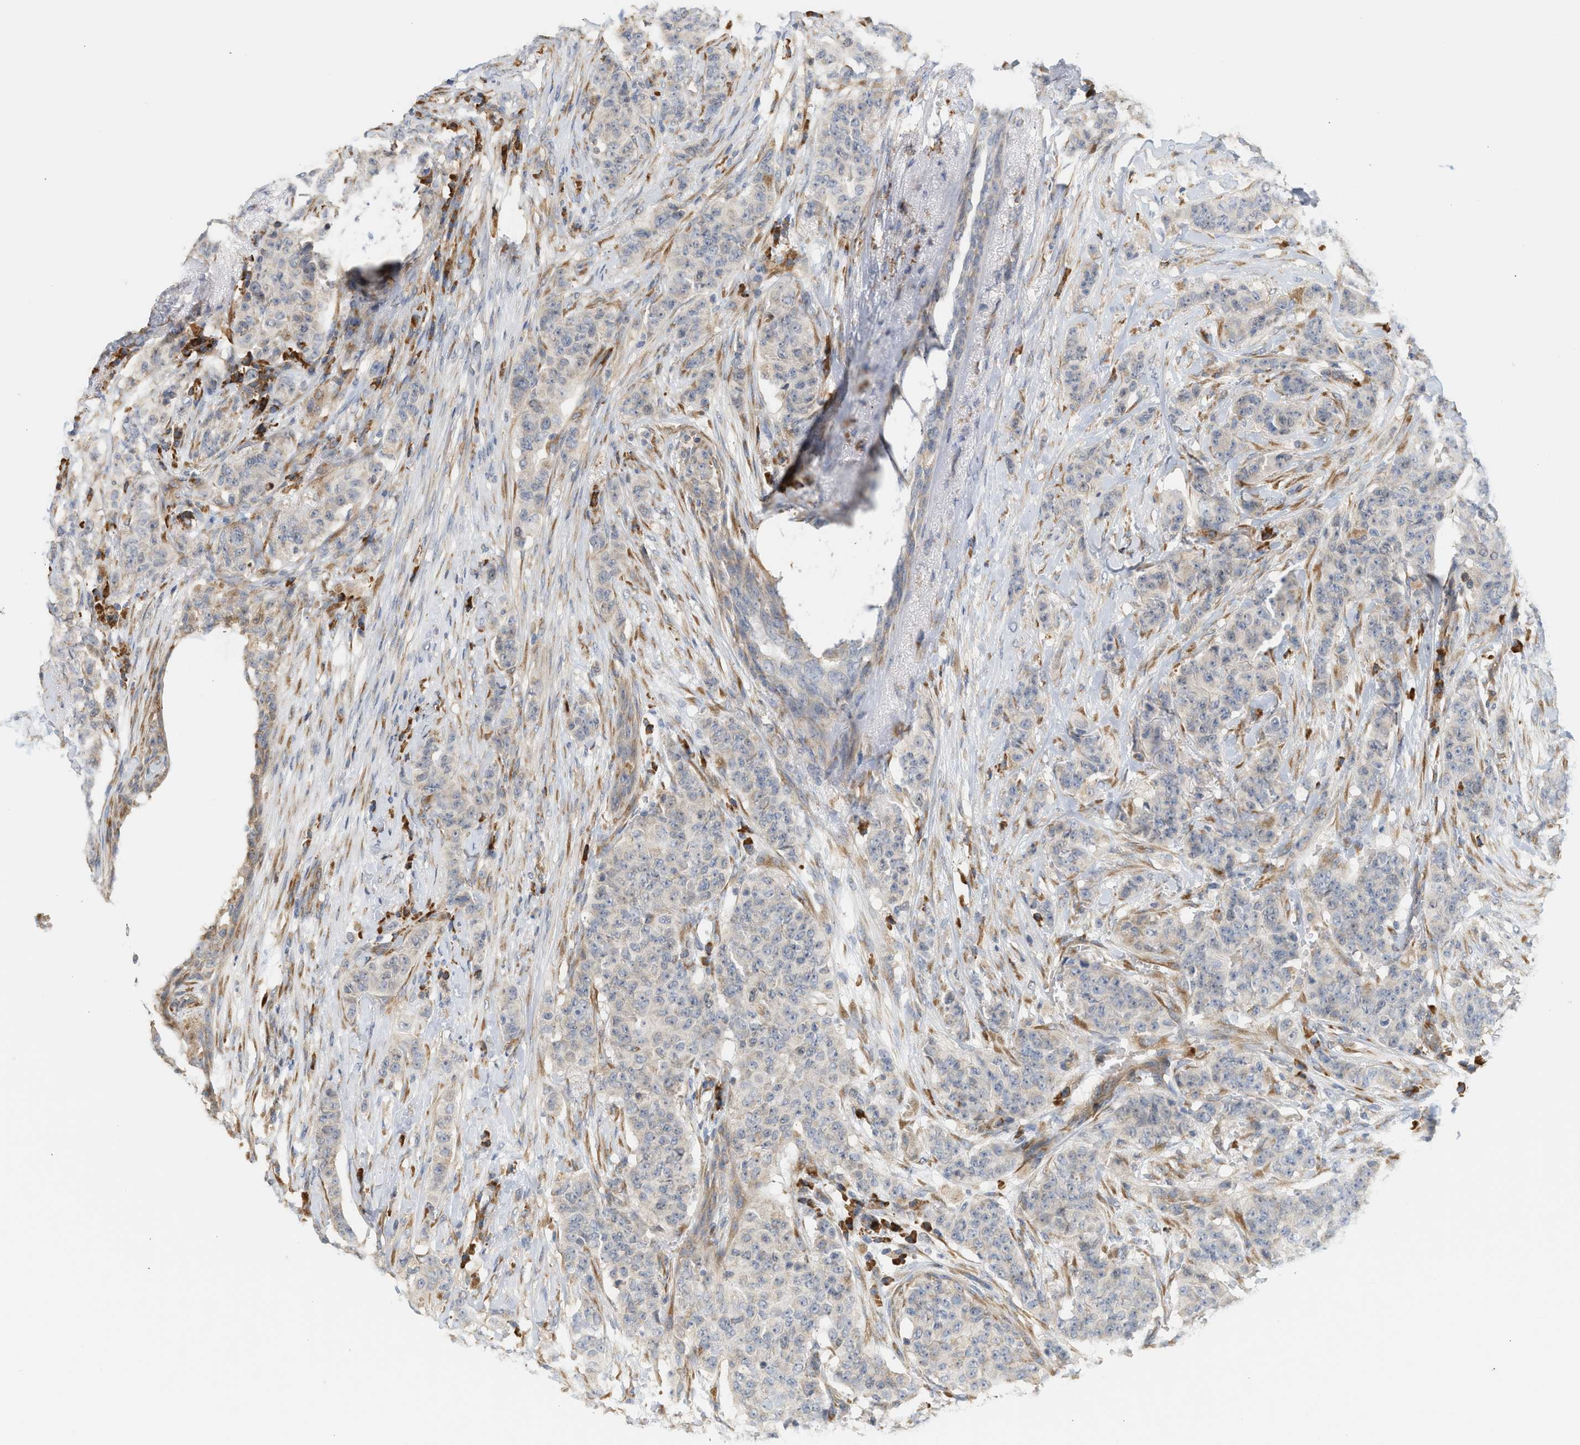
{"staining": {"intensity": "weak", "quantity": "<25%", "location": "cytoplasmic/membranous"}, "tissue": "breast cancer", "cell_type": "Tumor cells", "image_type": "cancer", "snomed": [{"axis": "morphology", "description": "Normal tissue, NOS"}, {"axis": "morphology", "description": "Duct carcinoma"}, {"axis": "topography", "description": "Breast"}], "caption": "A micrograph of human breast cancer is negative for staining in tumor cells.", "gene": "SVOP", "patient": {"sex": "female", "age": 40}}